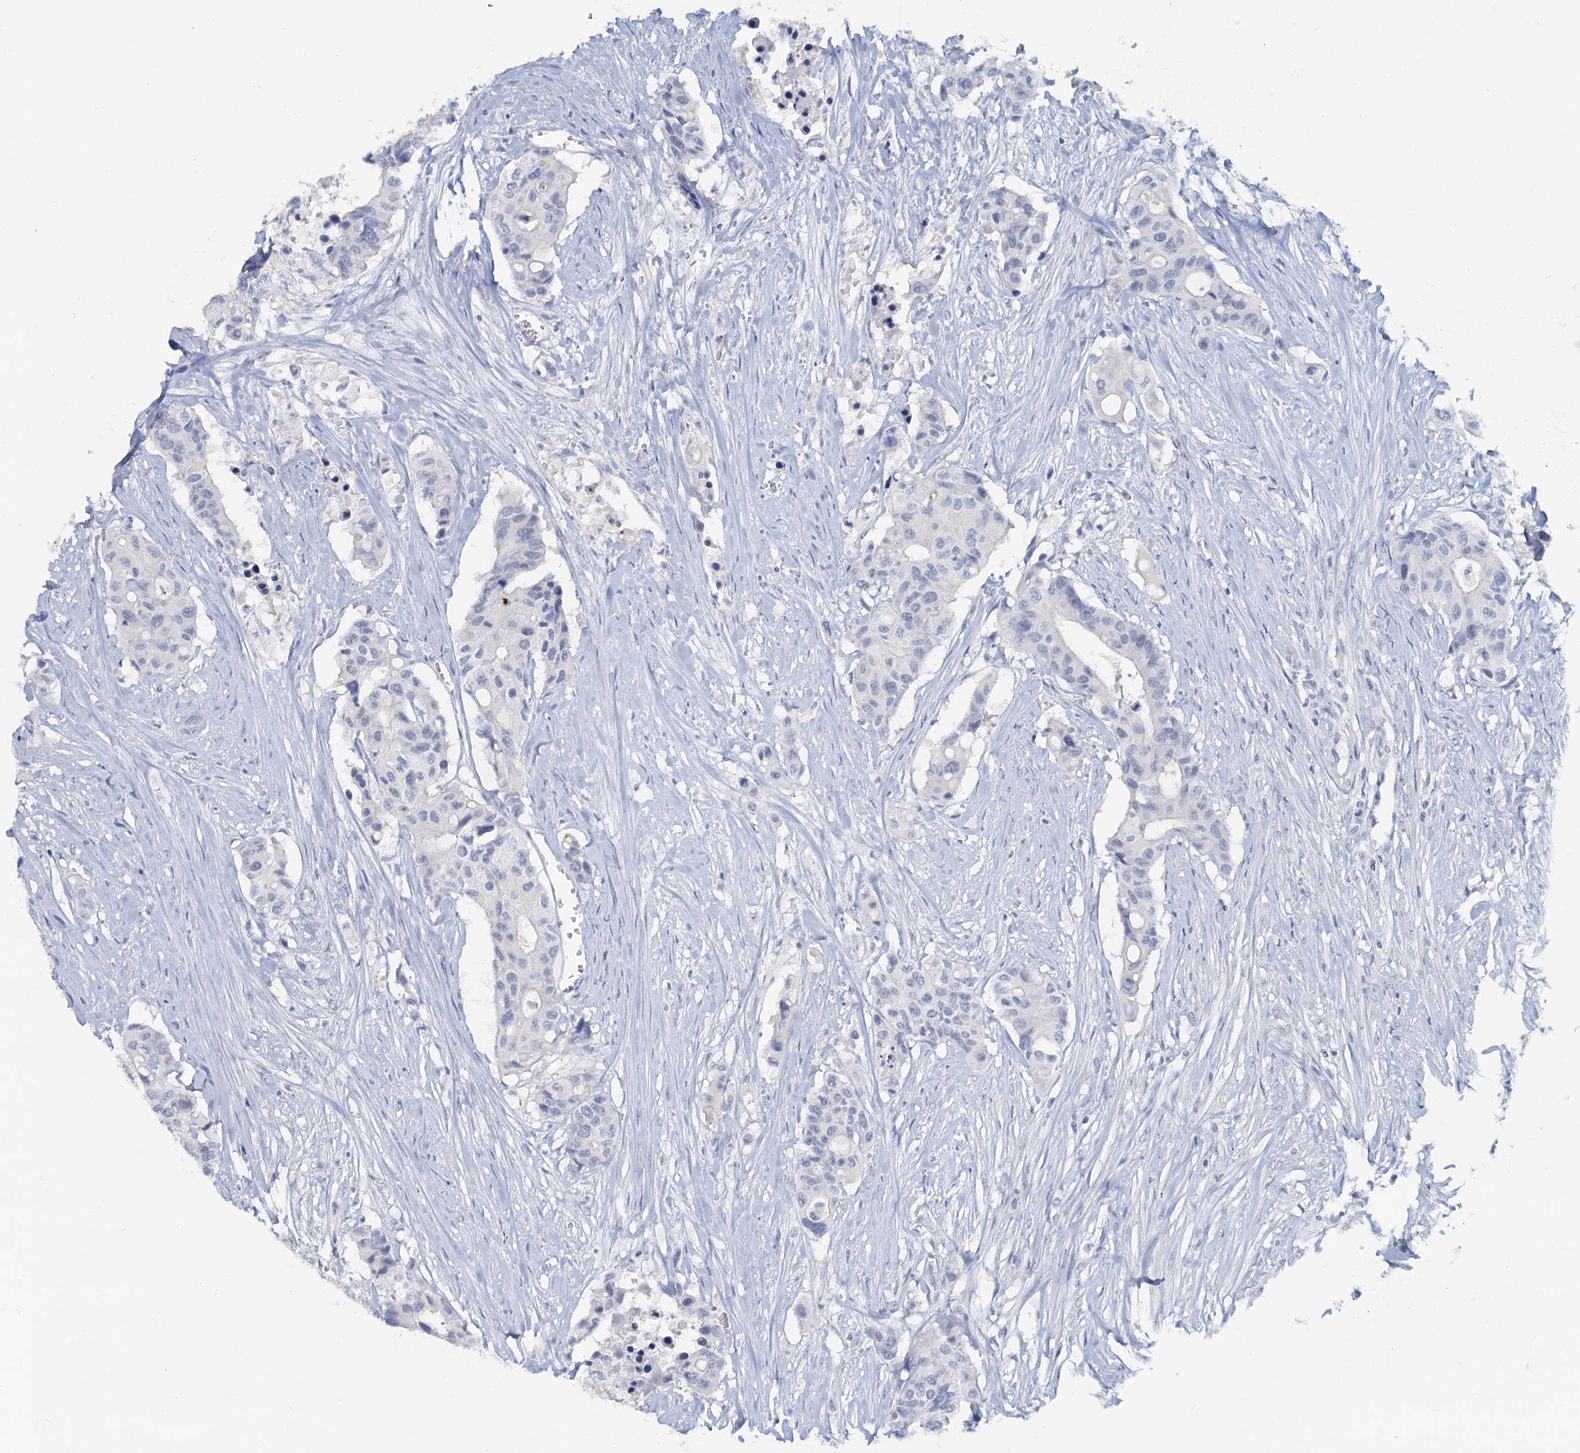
{"staining": {"intensity": "negative", "quantity": "none", "location": "none"}, "tissue": "colorectal cancer", "cell_type": "Tumor cells", "image_type": "cancer", "snomed": [{"axis": "morphology", "description": "Adenocarcinoma, NOS"}, {"axis": "topography", "description": "Colon"}], "caption": "High magnification brightfield microscopy of colorectal cancer (adenocarcinoma) stained with DAB (3,3'-diaminobenzidine) (brown) and counterstained with hematoxylin (blue): tumor cells show no significant staining. The staining is performed using DAB brown chromogen with nuclei counter-stained in using hematoxylin.", "gene": "CHGA", "patient": {"sex": "male", "age": 77}}